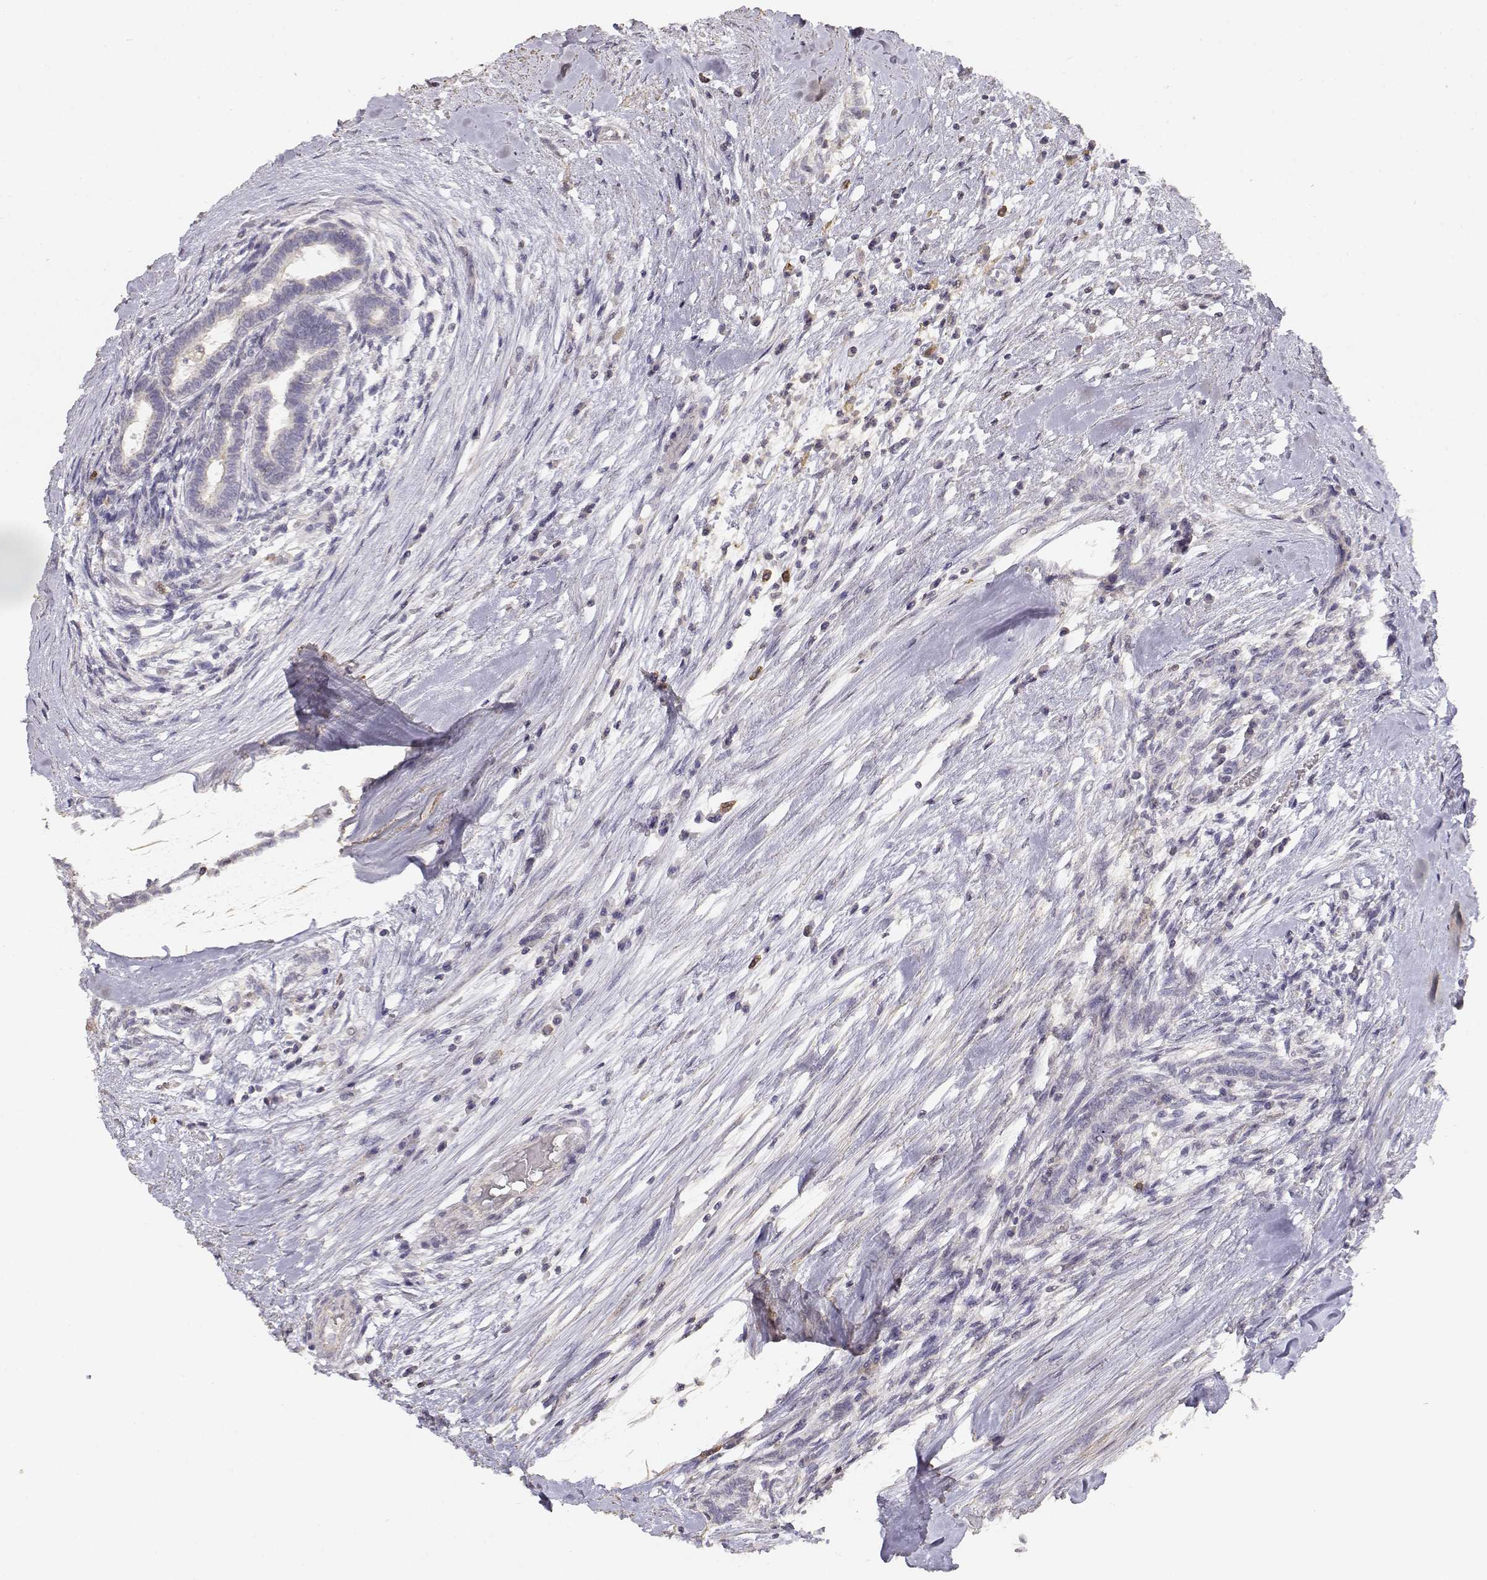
{"staining": {"intensity": "negative", "quantity": "none", "location": "none"}, "tissue": "testis cancer", "cell_type": "Tumor cells", "image_type": "cancer", "snomed": [{"axis": "morphology", "description": "Carcinoma, Embryonal, NOS"}, {"axis": "topography", "description": "Testis"}], "caption": "A micrograph of testis embryonal carcinoma stained for a protein displays no brown staining in tumor cells.", "gene": "TNFRSF10C", "patient": {"sex": "male", "age": 37}}